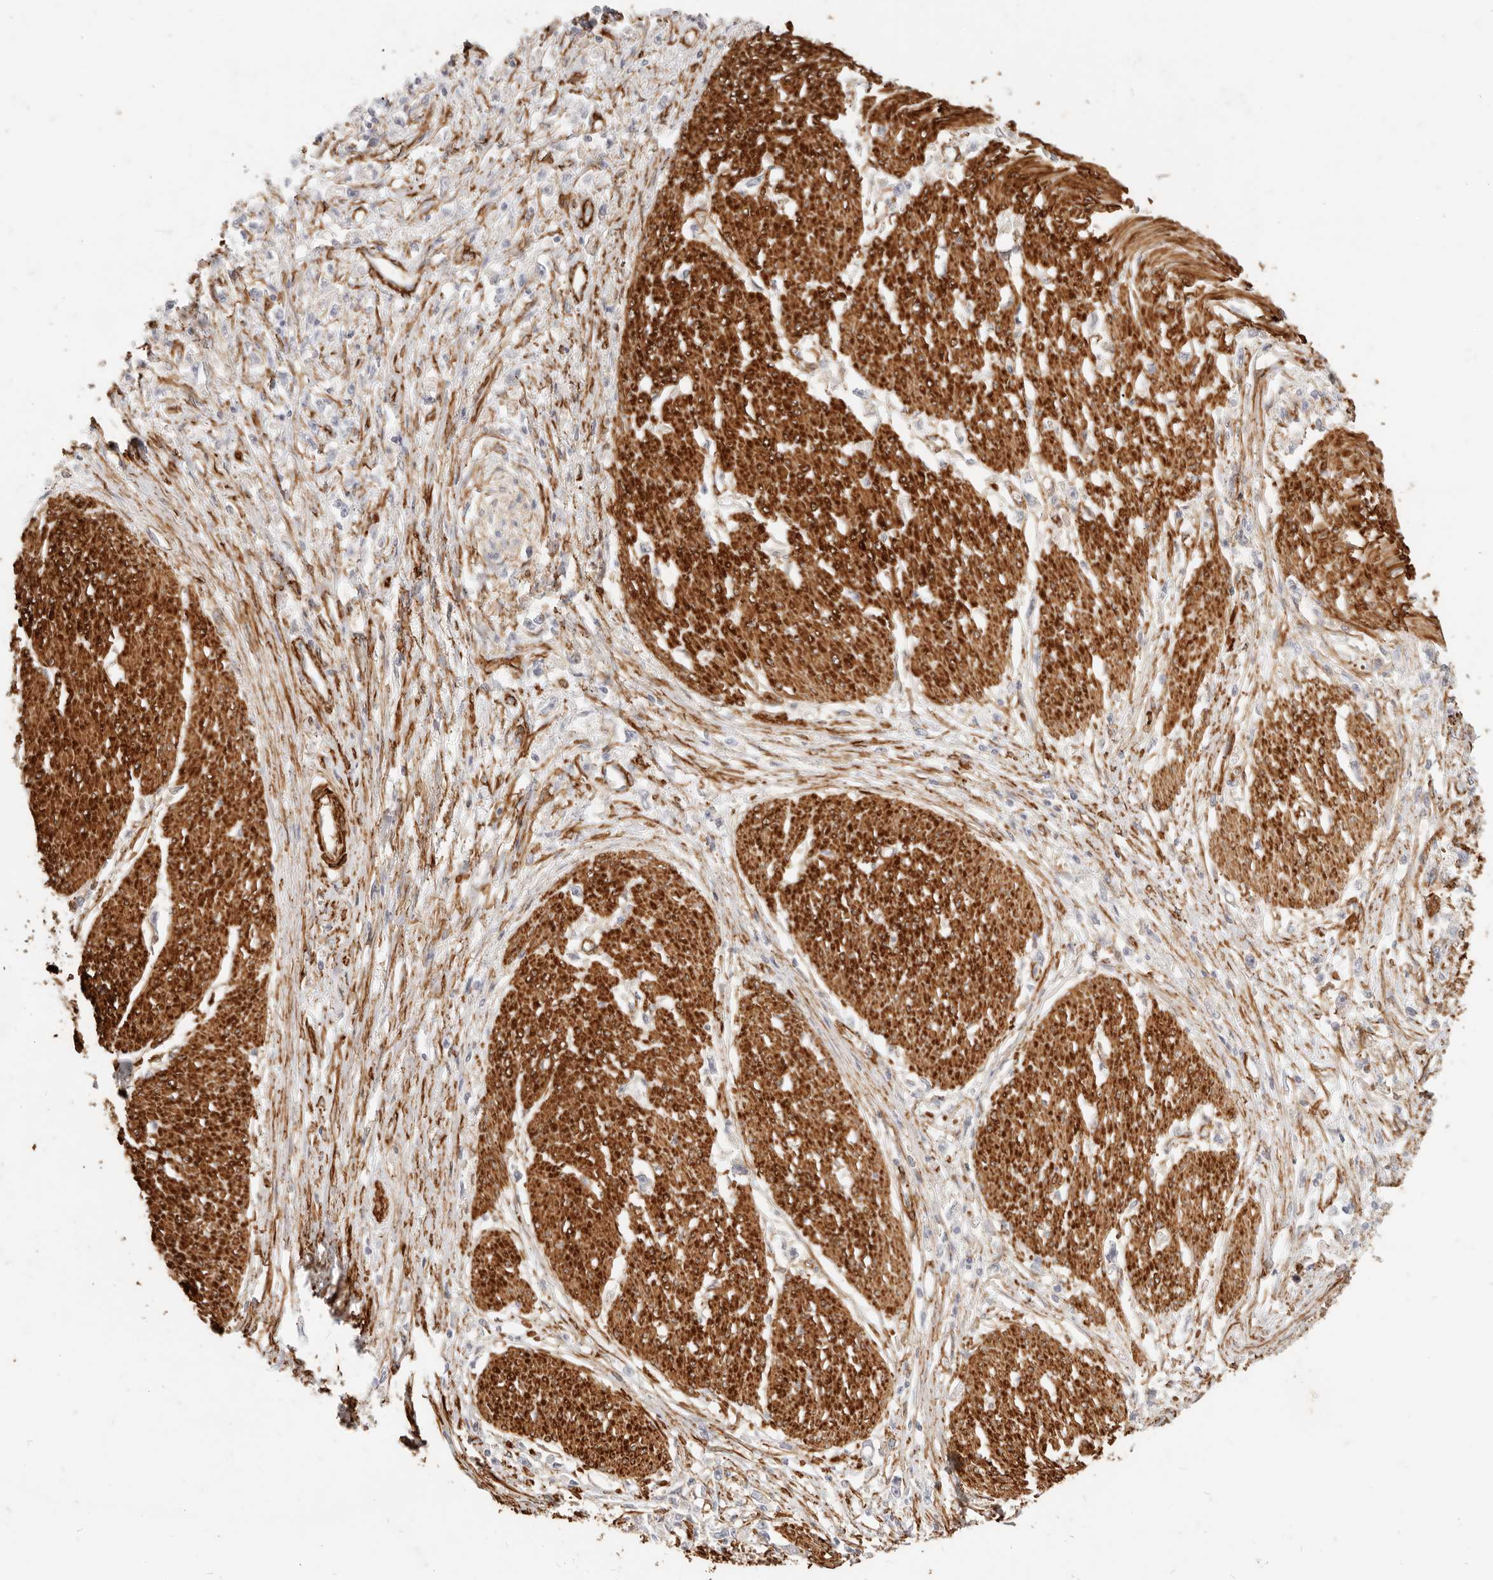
{"staining": {"intensity": "weak", "quantity": "<25%", "location": "cytoplasmic/membranous"}, "tissue": "stomach cancer", "cell_type": "Tumor cells", "image_type": "cancer", "snomed": [{"axis": "morphology", "description": "Adenocarcinoma, NOS"}, {"axis": "topography", "description": "Stomach"}], "caption": "The immunohistochemistry (IHC) histopathology image has no significant expression in tumor cells of stomach cancer (adenocarcinoma) tissue.", "gene": "TMTC2", "patient": {"sex": "female", "age": 59}}